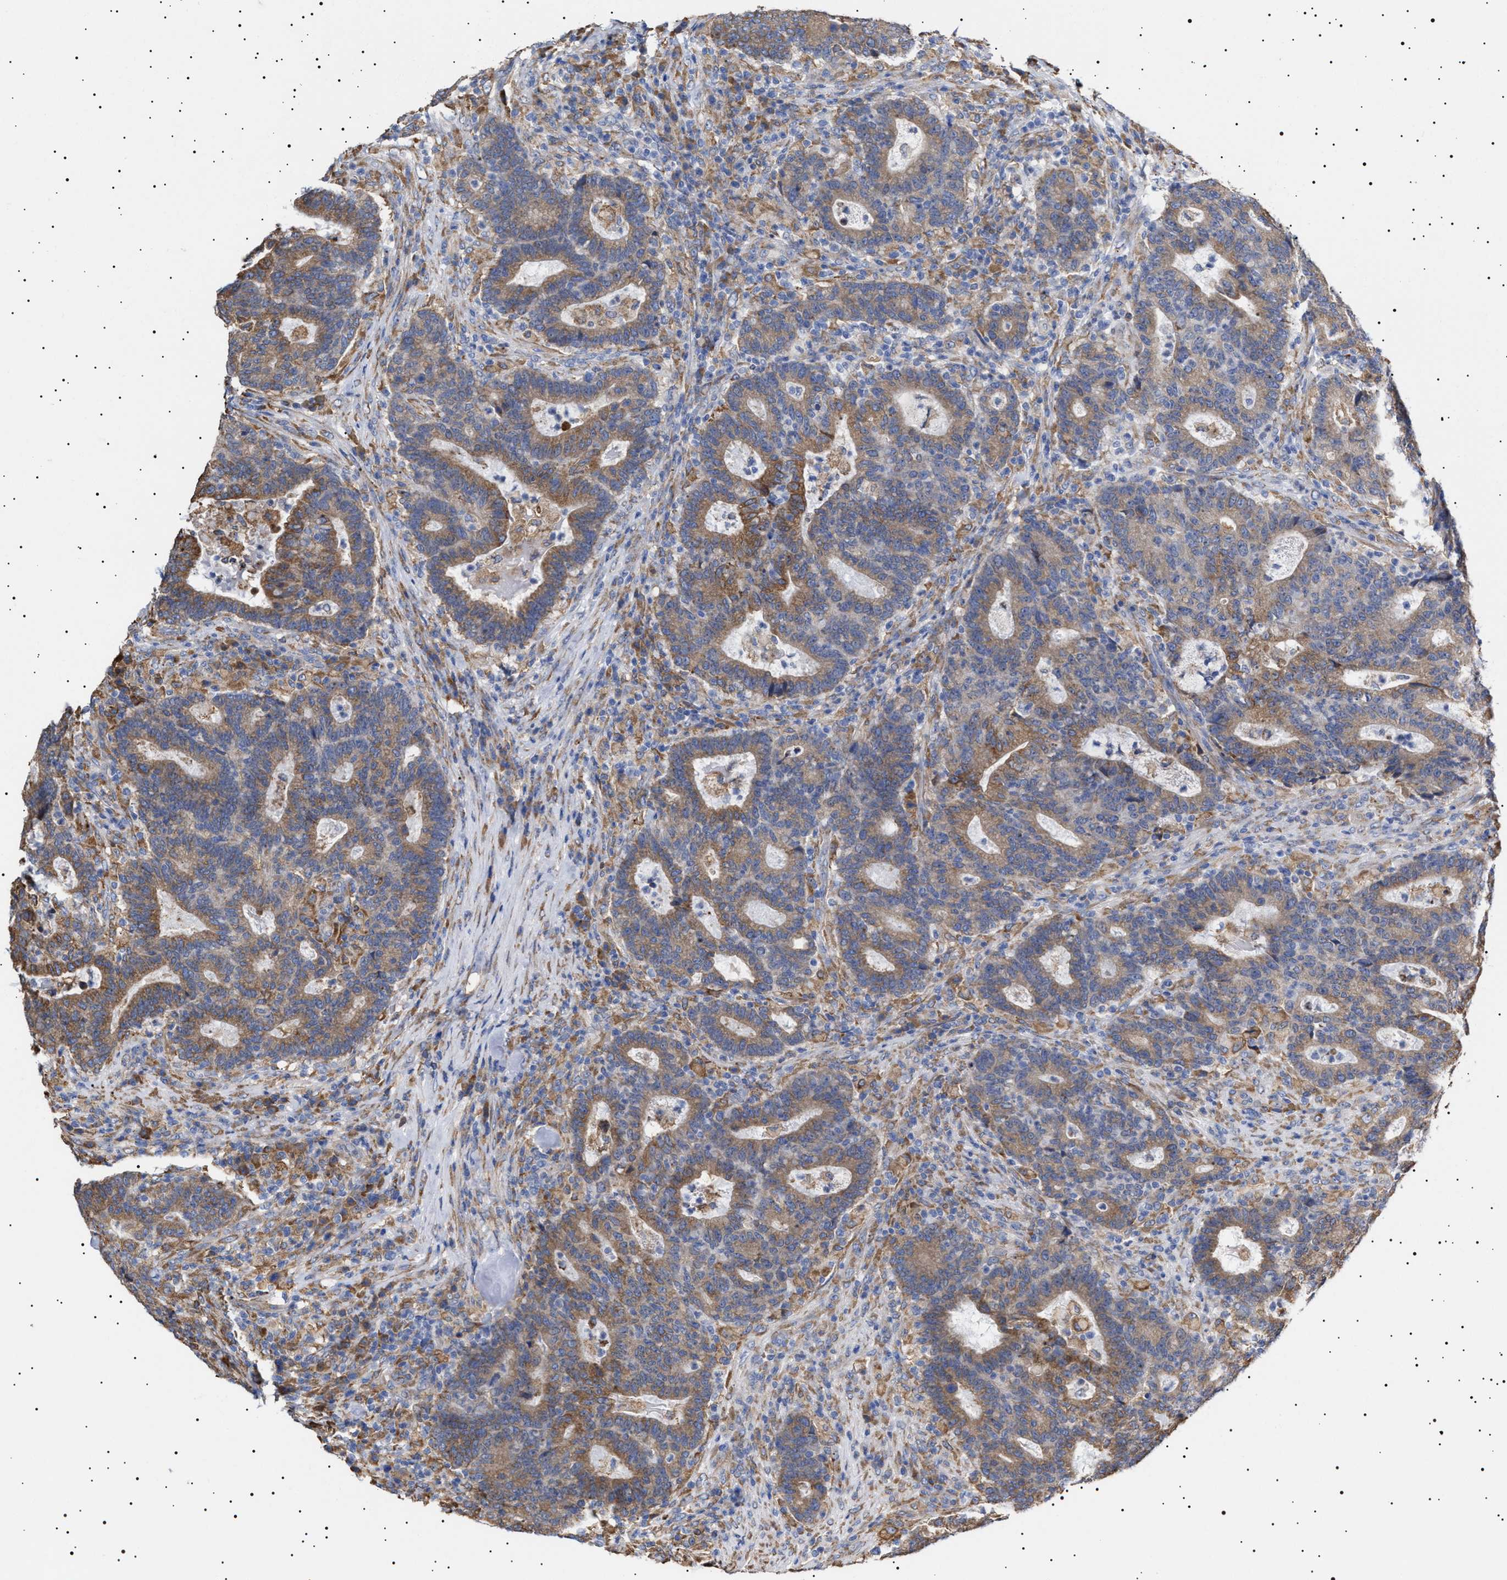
{"staining": {"intensity": "moderate", "quantity": ">75%", "location": "cytoplasmic/membranous"}, "tissue": "colorectal cancer", "cell_type": "Tumor cells", "image_type": "cancer", "snomed": [{"axis": "morphology", "description": "Adenocarcinoma, NOS"}, {"axis": "topography", "description": "Colon"}], "caption": "Colorectal cancer tissue reveals moderate cytoplasmic/membranous staining in approximately >75% of tumor cells, visualized by immunohistochemistry.", "gene": "ERCC6L2", "patient": {"sex": "female", "age": 75}}